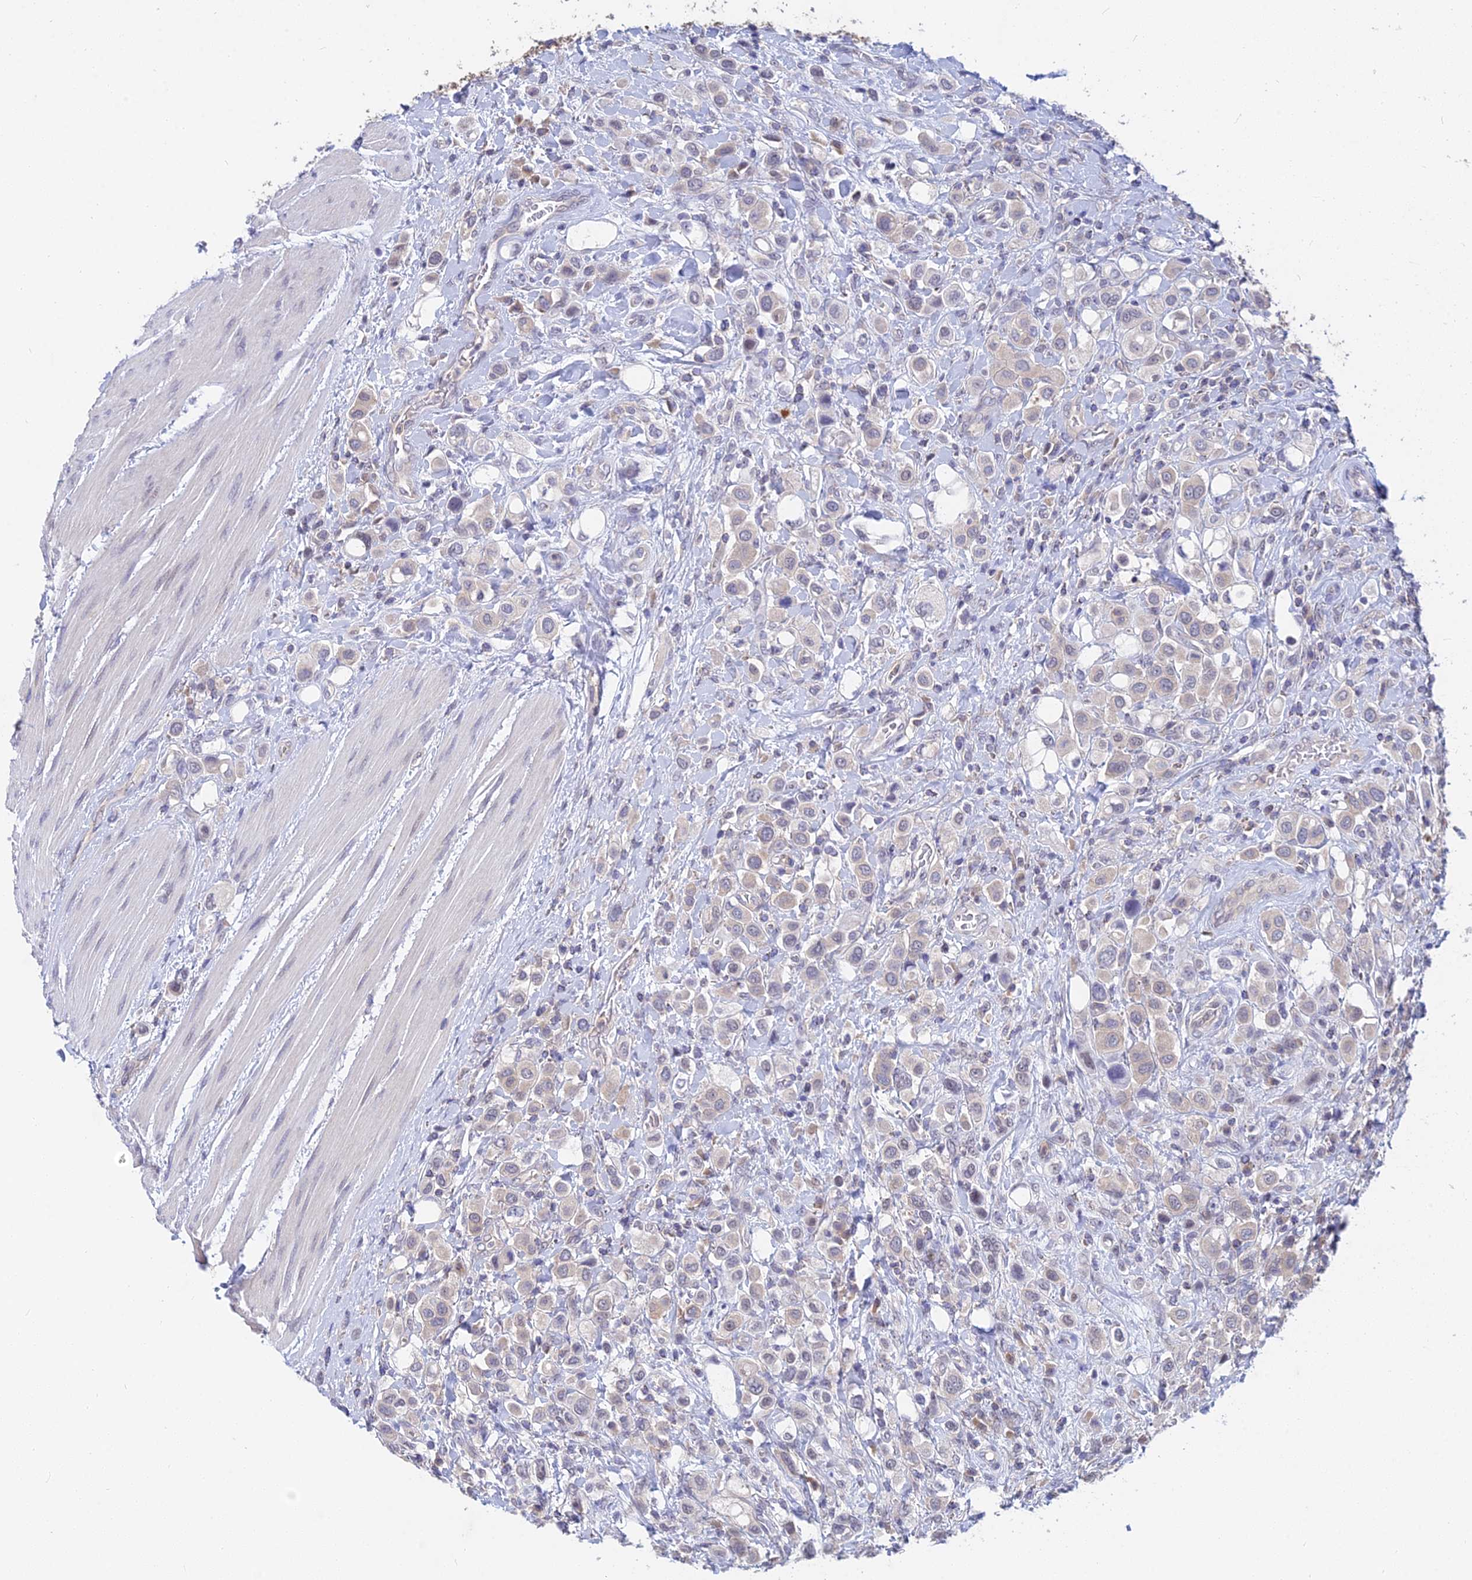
{"staining": {"intensity": "negative", "quantity": "none", "location": "none"}, "tissue": "urothelial cancer", "cell_type": "Tumor cells", "image_type": "cancer", "snomed": [{"axis": "morphology", "description": "Urothelial carcinoma, High grade"}, {"axis": "topography", "description": "Urinary bladder"}], "caption": "The IHC image has no significant expression in tumor cells of urothelial cancer tissue.", "gene": "B3GALT4", "patient": {"sex": "male", "age": 50}}